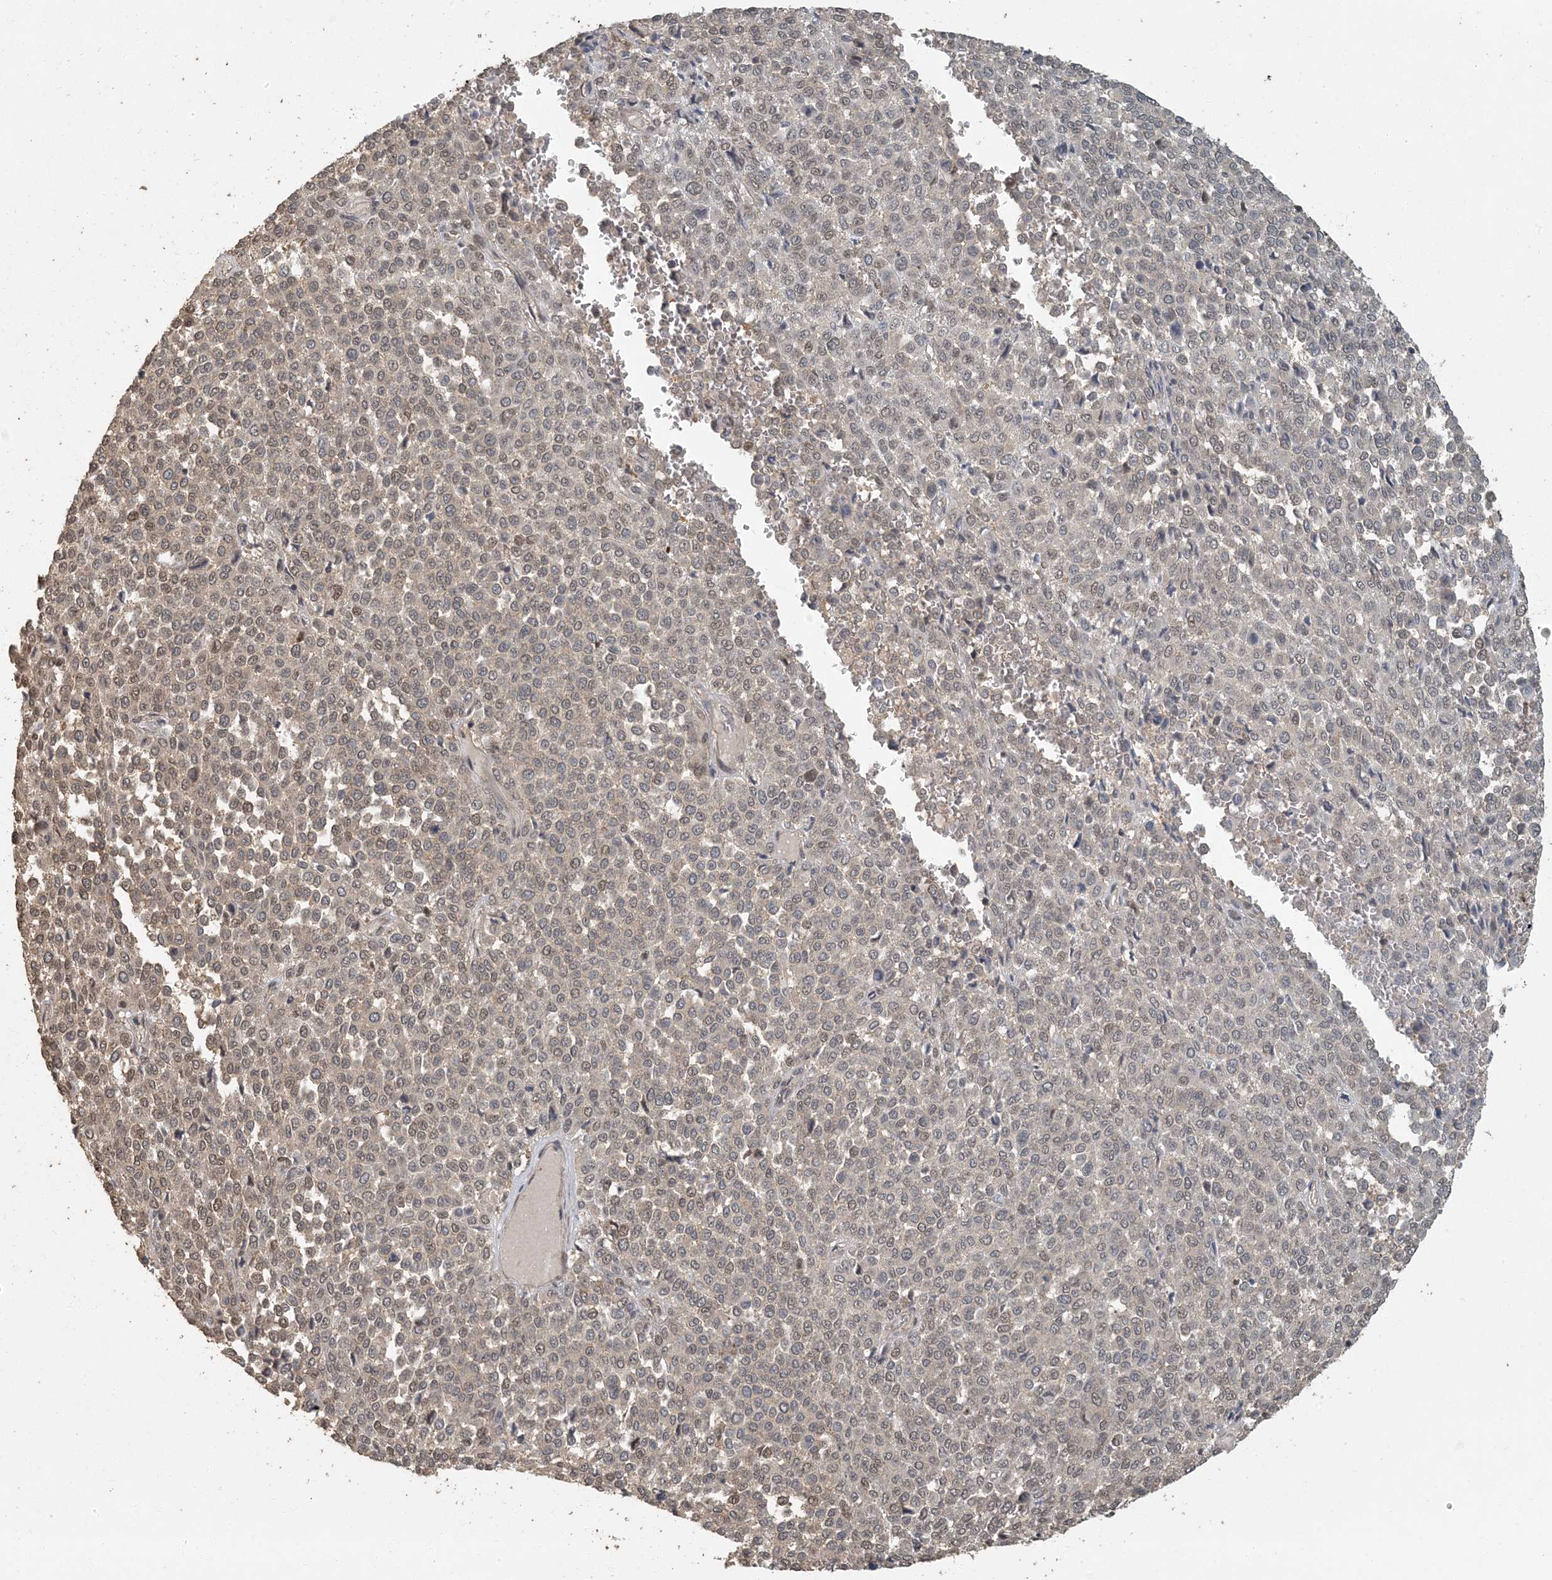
{"staining": {"intensity": "weak", "quantity": "<25%", "location": "cytoplasmic/membranous,nuclear"}, "tissue": "melanoma", "cell_type": "Tumor cells", "image_type": "cancer", "snomed": [{"axis": "morphology", "description": "Malignant melanoma, Metastatic site"}, {"axis": "topography", "description": "Pancreas"}], "caption": "The immunohistochemistry (IHC) photomicrograph has no significant positivity in tumor cells of melanoma tissue.", "gene": "AK9", "patient": {"sex": "female", "age": 30}}